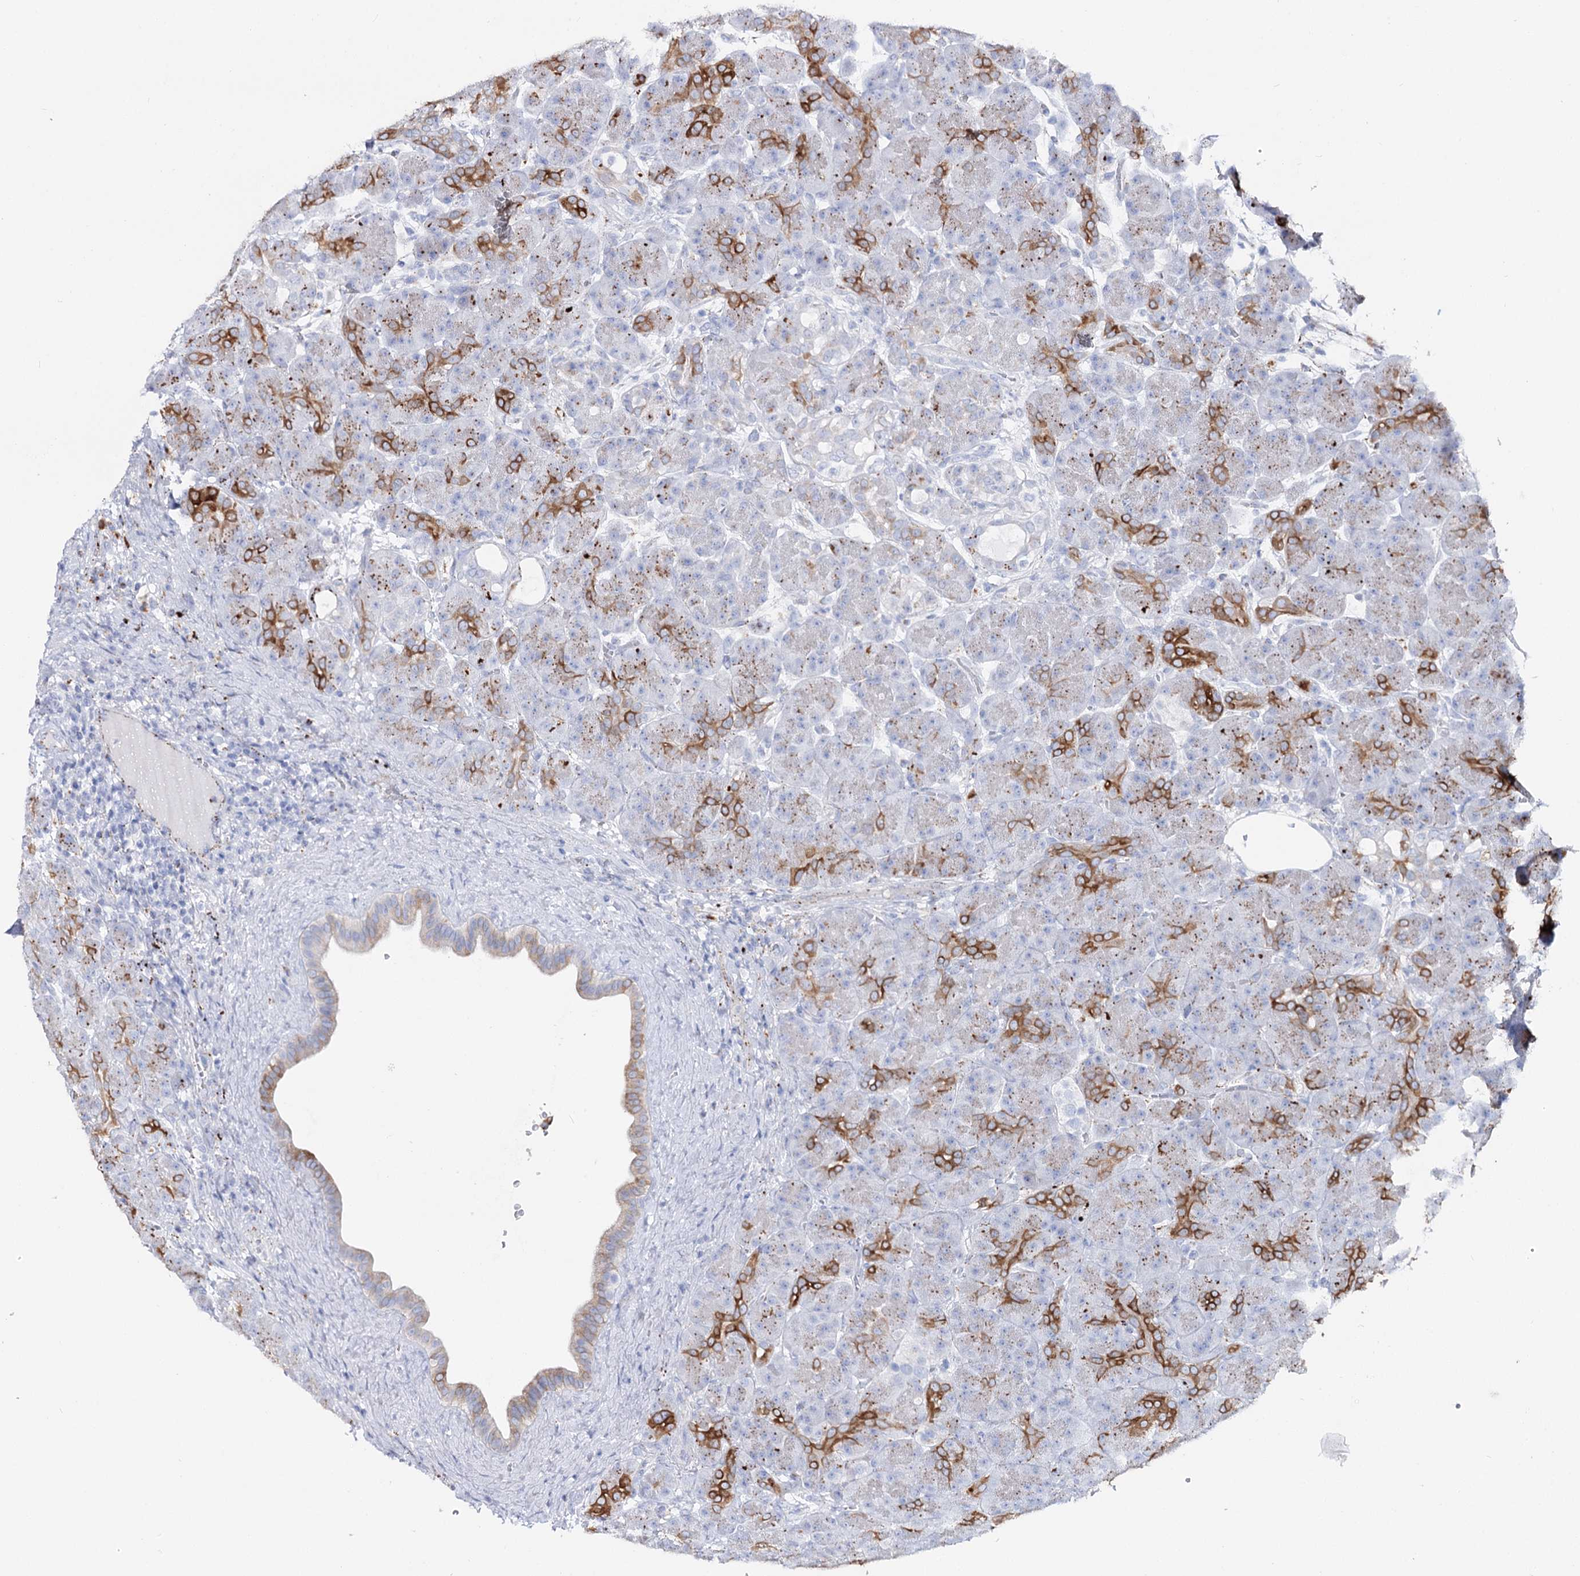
{"staining": {"intensity": "strong", "quantity": "<25%", "location": "cytoplasmic/membranous"}, "tissue": "pancreas", "cell_type": "Exocrine glandular cells", "image_type": "normal", "snomed": [{"axis": "morphology", "description": "Normal tissue, NOS"}, {"axis": "topography", "description": "Pancreas"}], "caption": "A high-resolution histopathology image shows immunohistochemistry staining of unremarkable pancreas, which demonstrates strong cytoplasmic/membranous staining in approximately <25% of exocrine glandular cells. (brown staining indicates protein expression, while blue staining denotes nuclei).", "gene": "SLC3A1", "patient": {"sex": "male", "age": 63}}